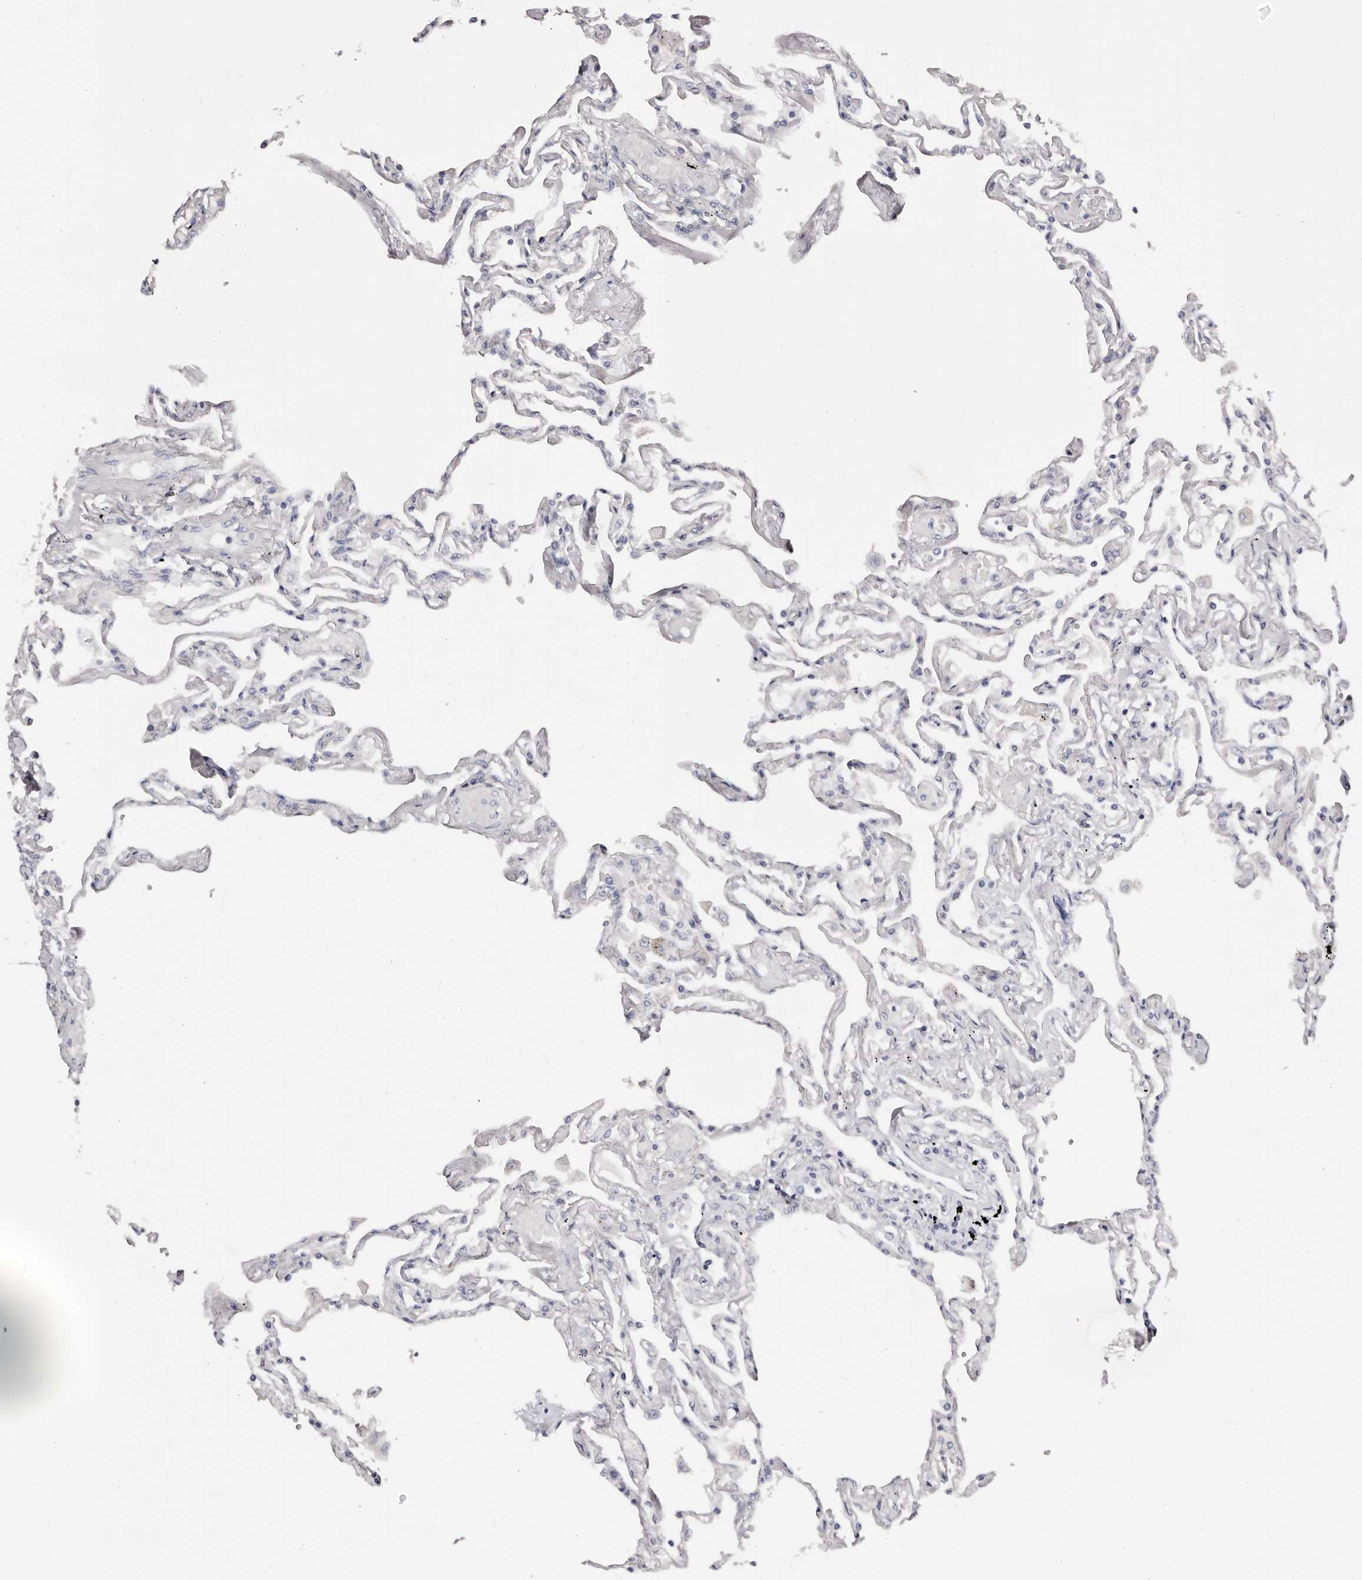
{"staining": {"intensity": "negative", "quantity": "none", "location": "none"}, "tissue": "lung", "cell_type": "Alveolar cells", "image_type": "normal", "snomed": [{"axis": "morphology", "description": "Normal tissue, NOS"}, {"axis": "topography", "description": "Lung"}], "caption": "High power microscopy photomicrograph of an IHC image of unremarkable lung, revealing no significant staining in alveolar cells.", "gene": "AKNAD1", "patient": {"sex": "female", "age": 67}}